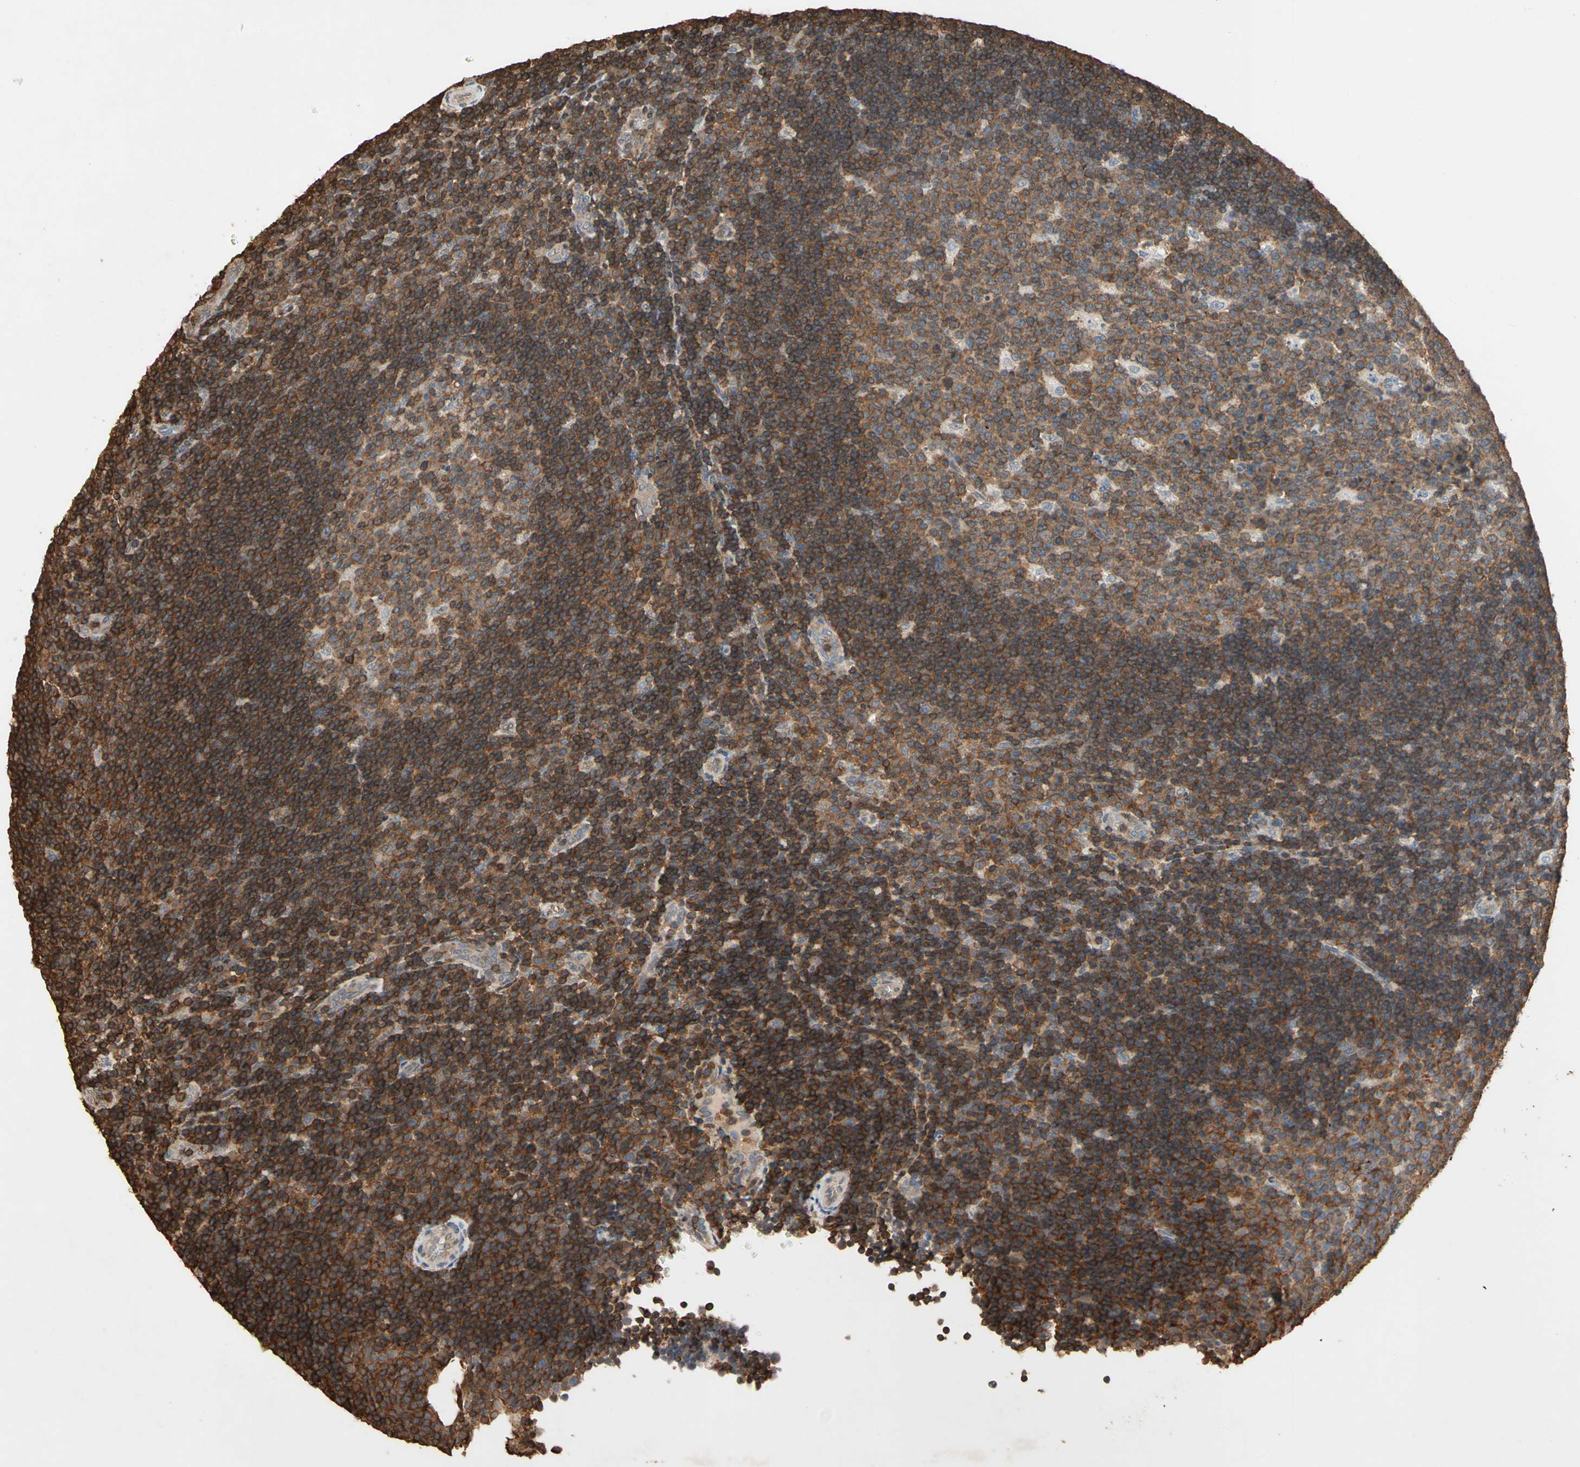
{"staining": {"intensity": "strong", "quantity": ">75%", "location": "cytoplasmic/membranous"}, "tissue": "lymph node", "cell_type": "Germinal center cells", "image_type": "normal", "snomed": [{"axis": "morphology", "description": "Normal tissue, NOS"}, {"axis": "topography", "description": "Lymph node"}, {"axis": "topography", "description": "Salivary gland"}], "caption": "A high-resolution micrograph shows immunohistochemistry staining of benign lymph node, which demonstrates strong cytoplasmic/membranous staining in about >75% of germinal center cells.", "gene": "MAP3K10", "patient": {"sex": "male", "age": 8}}